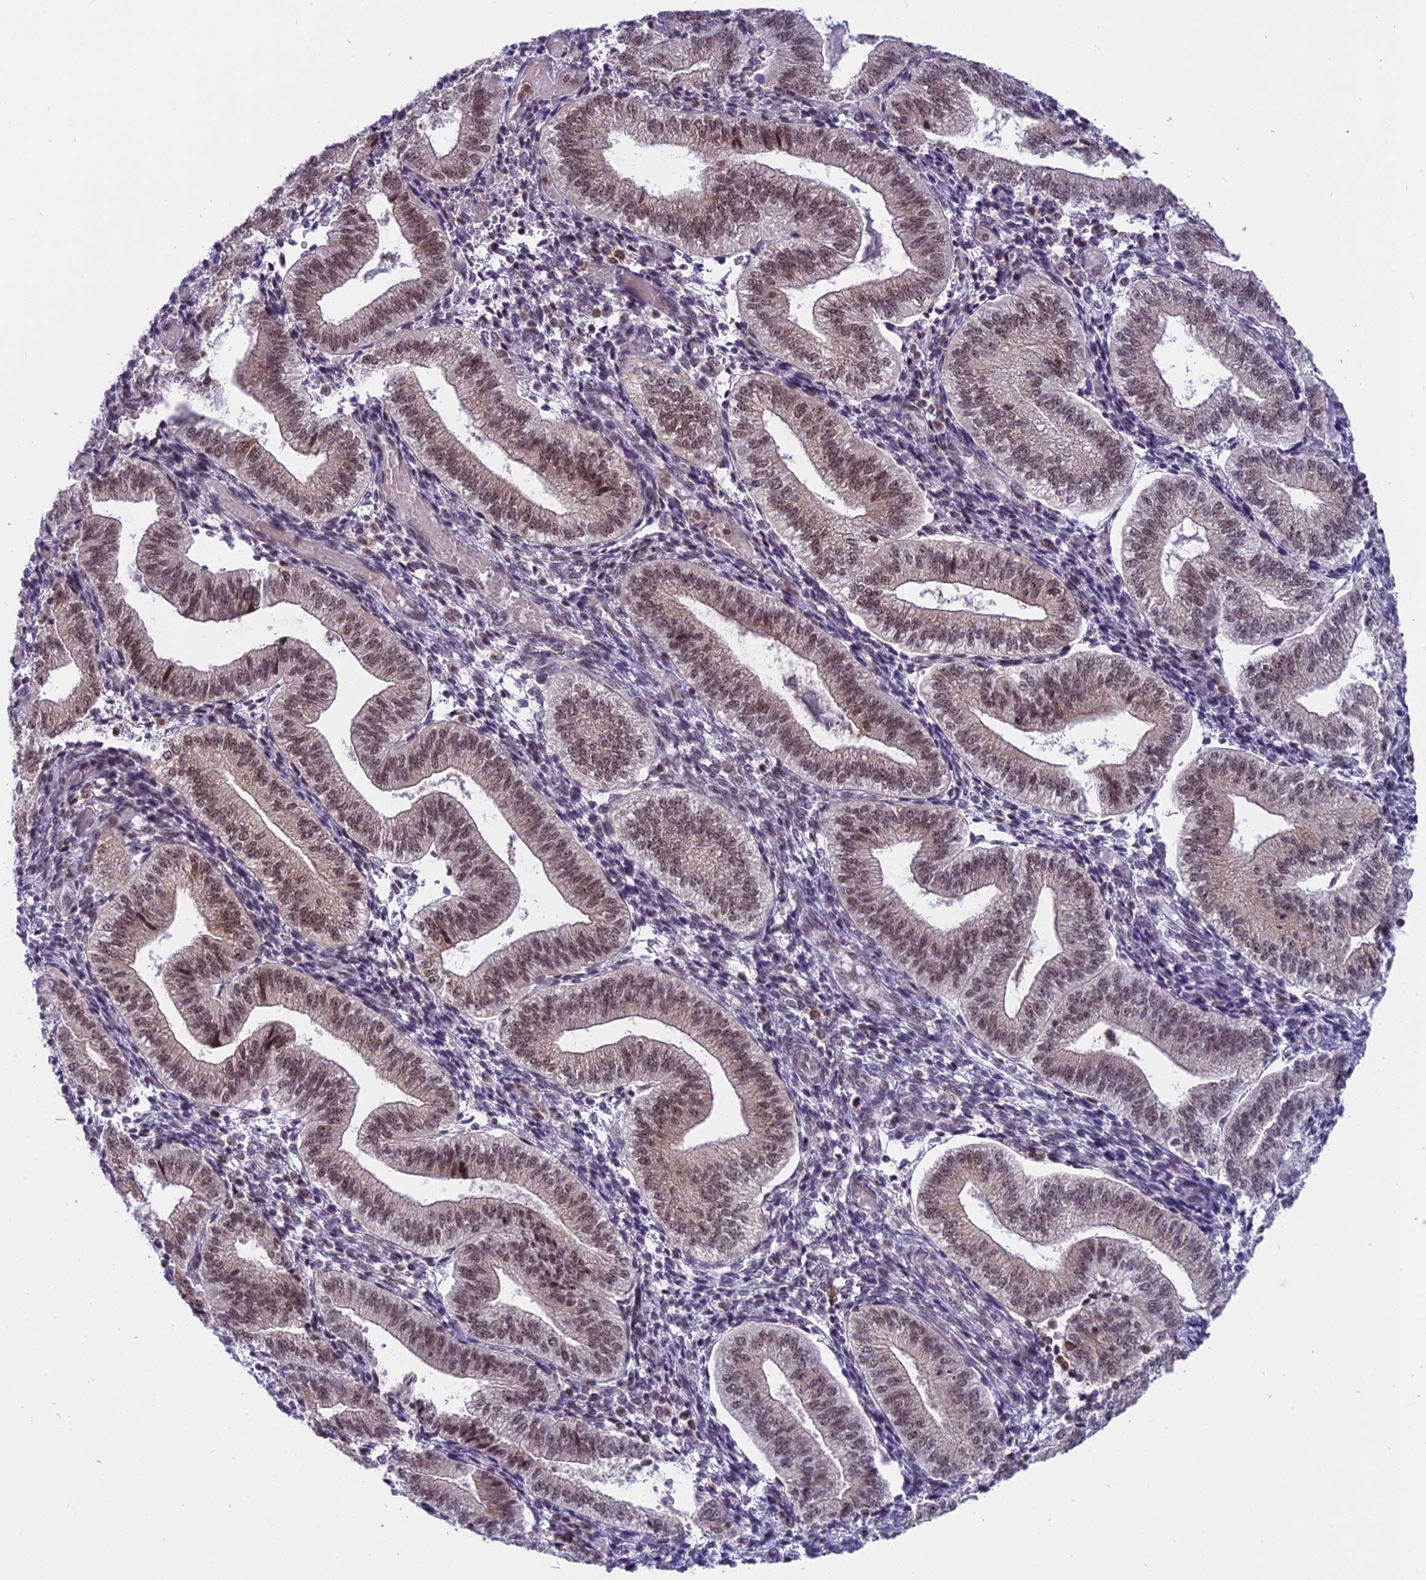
{"staining": {"intensity": "moderate", "quantity": "<25%", "location": "nuclear"}, "tissue": "endometrium", "cell_type": "Cells in endometrial stroma", "image_type": "normal", "snomed": [{"axis": "morphology", "description": "Normal tissue, NOS"}, {"axis": "topography", "description": "Endometrium"}], "caption": "IHC of unremarkable endometrium demonstrates low levels of moderate nuclear positivity in about <25% of cells in endometrial stroma. The staining is performed using DAB brown chromogen to label protein expression. The nuclei are counter-stained blue using hematoxylin.", "gene": "TADA3", "patient": {"sex": "female", "age": 34}}